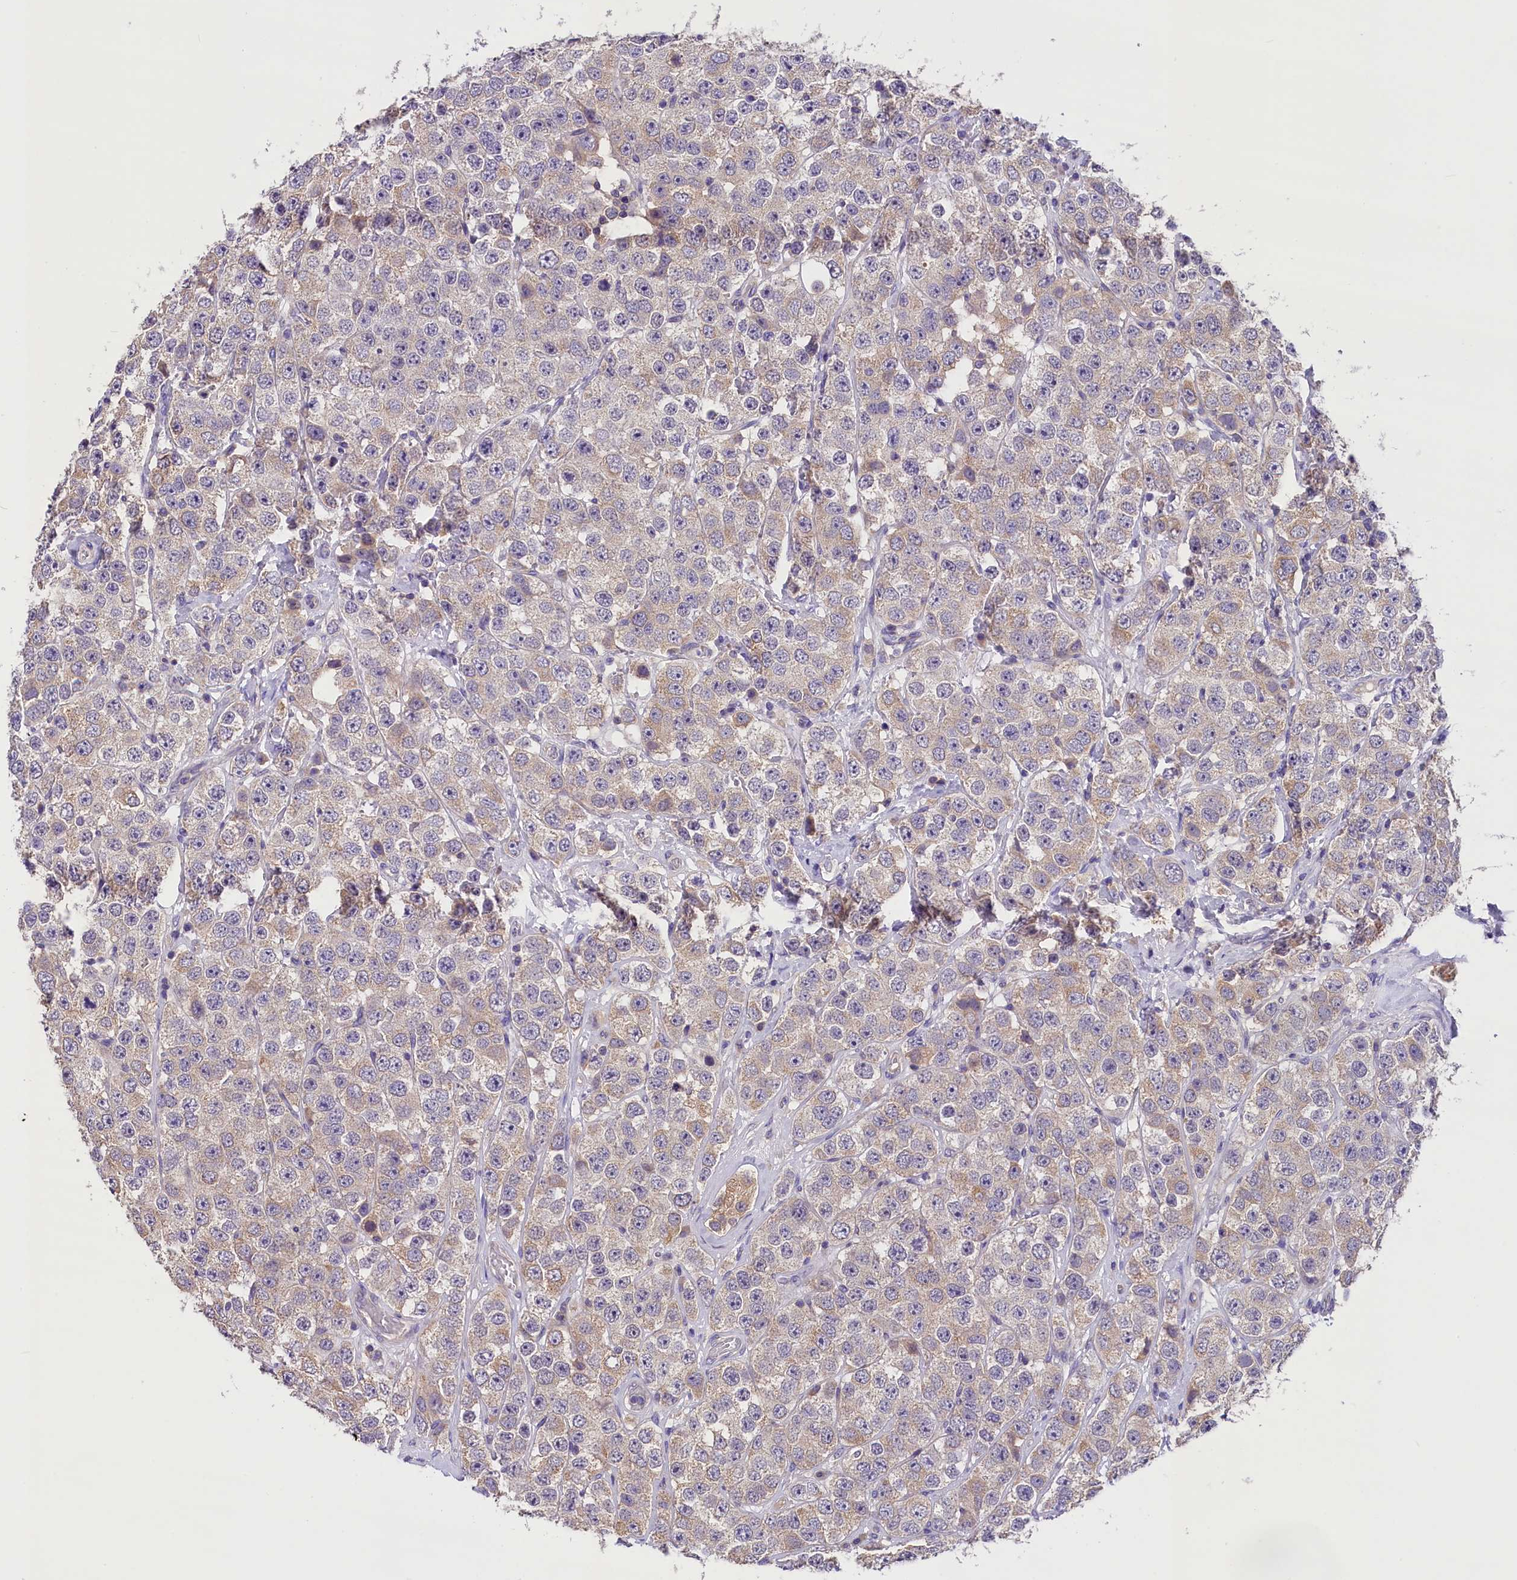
{"staining": {"intensity": "weak", "quantity": "<25%", "location": "cytoplasmic/membranous"}, "tissue": "testis cancer", "cell_type": "Tumor cells", "image_type": "cancer", "snomed": [{"axis": "morphology", "description": "Seminoma, NOS"}, {"axis": "topography", "description": "Testis"}], "caption": "Immunohistochemistry (IHC) image of neoplastic tissue: testis seminoma stained with DAB (3,3'-diaminobenzidine) demonstrates no significant protein positivity in tumor cells.", "gene": "AP3B2", "patient": {"sex": "male", "age": 28}}